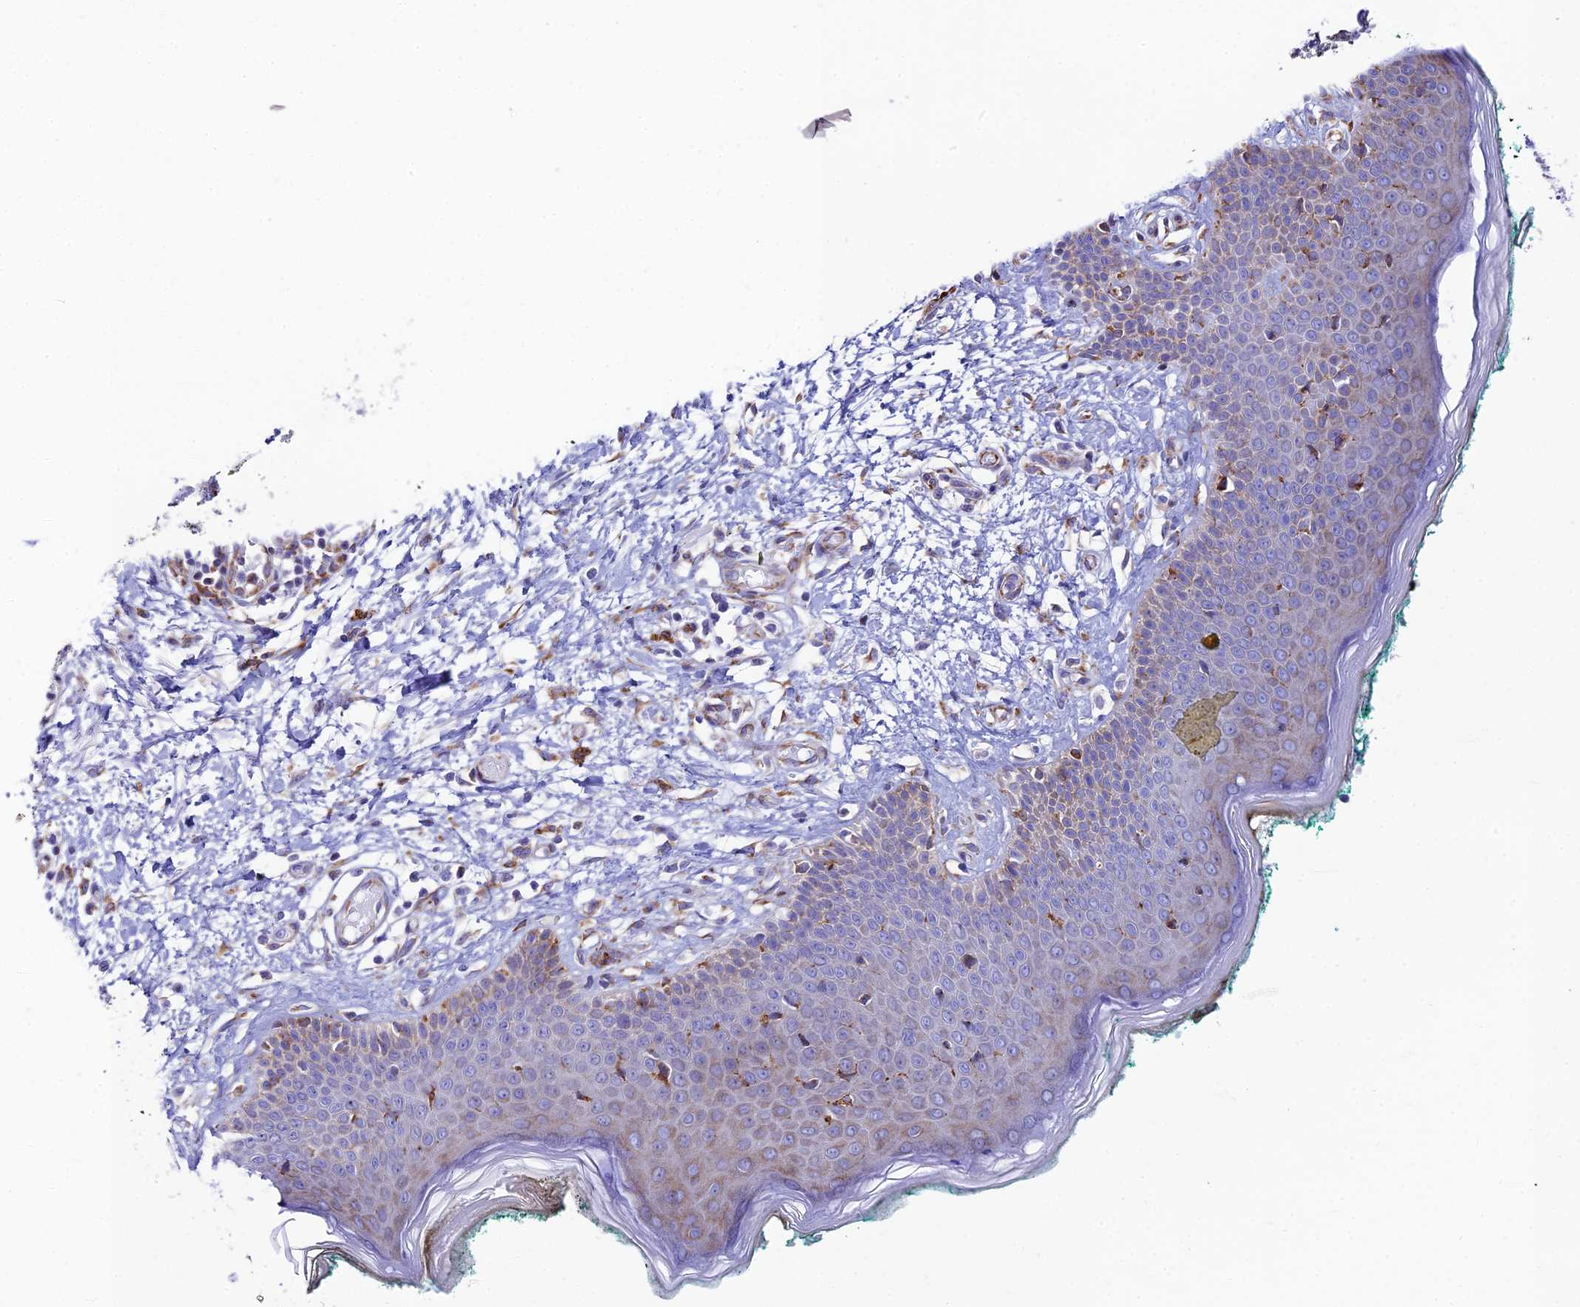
{"staining": {"intensity": "negative", "quantity": "none", "location": "none"}, "tissue": "skin", "cell_type": "Fibroblasts", "image_type": "normal", "snomed": [{"axis": "morphology", "description": "Normal tissue, NOS"}, {"axis": "morphology", "description": "Malignant melanoma, NOS"}, {"axis": "topography", "description": "Skin"}], "caption": "Immunohistochemical staining of unremarkable human skin reveals no significant expression in fibroblasts. The staining was performed using DAB (3,3'-diaminobenzidine) to visualize the protein expression in brown, while the nuclei were stained in blue with hematoxylin (Magnification: 20x).", "gene": "TUBGCP6", "patient": {"sex": "male", "age": 62}}